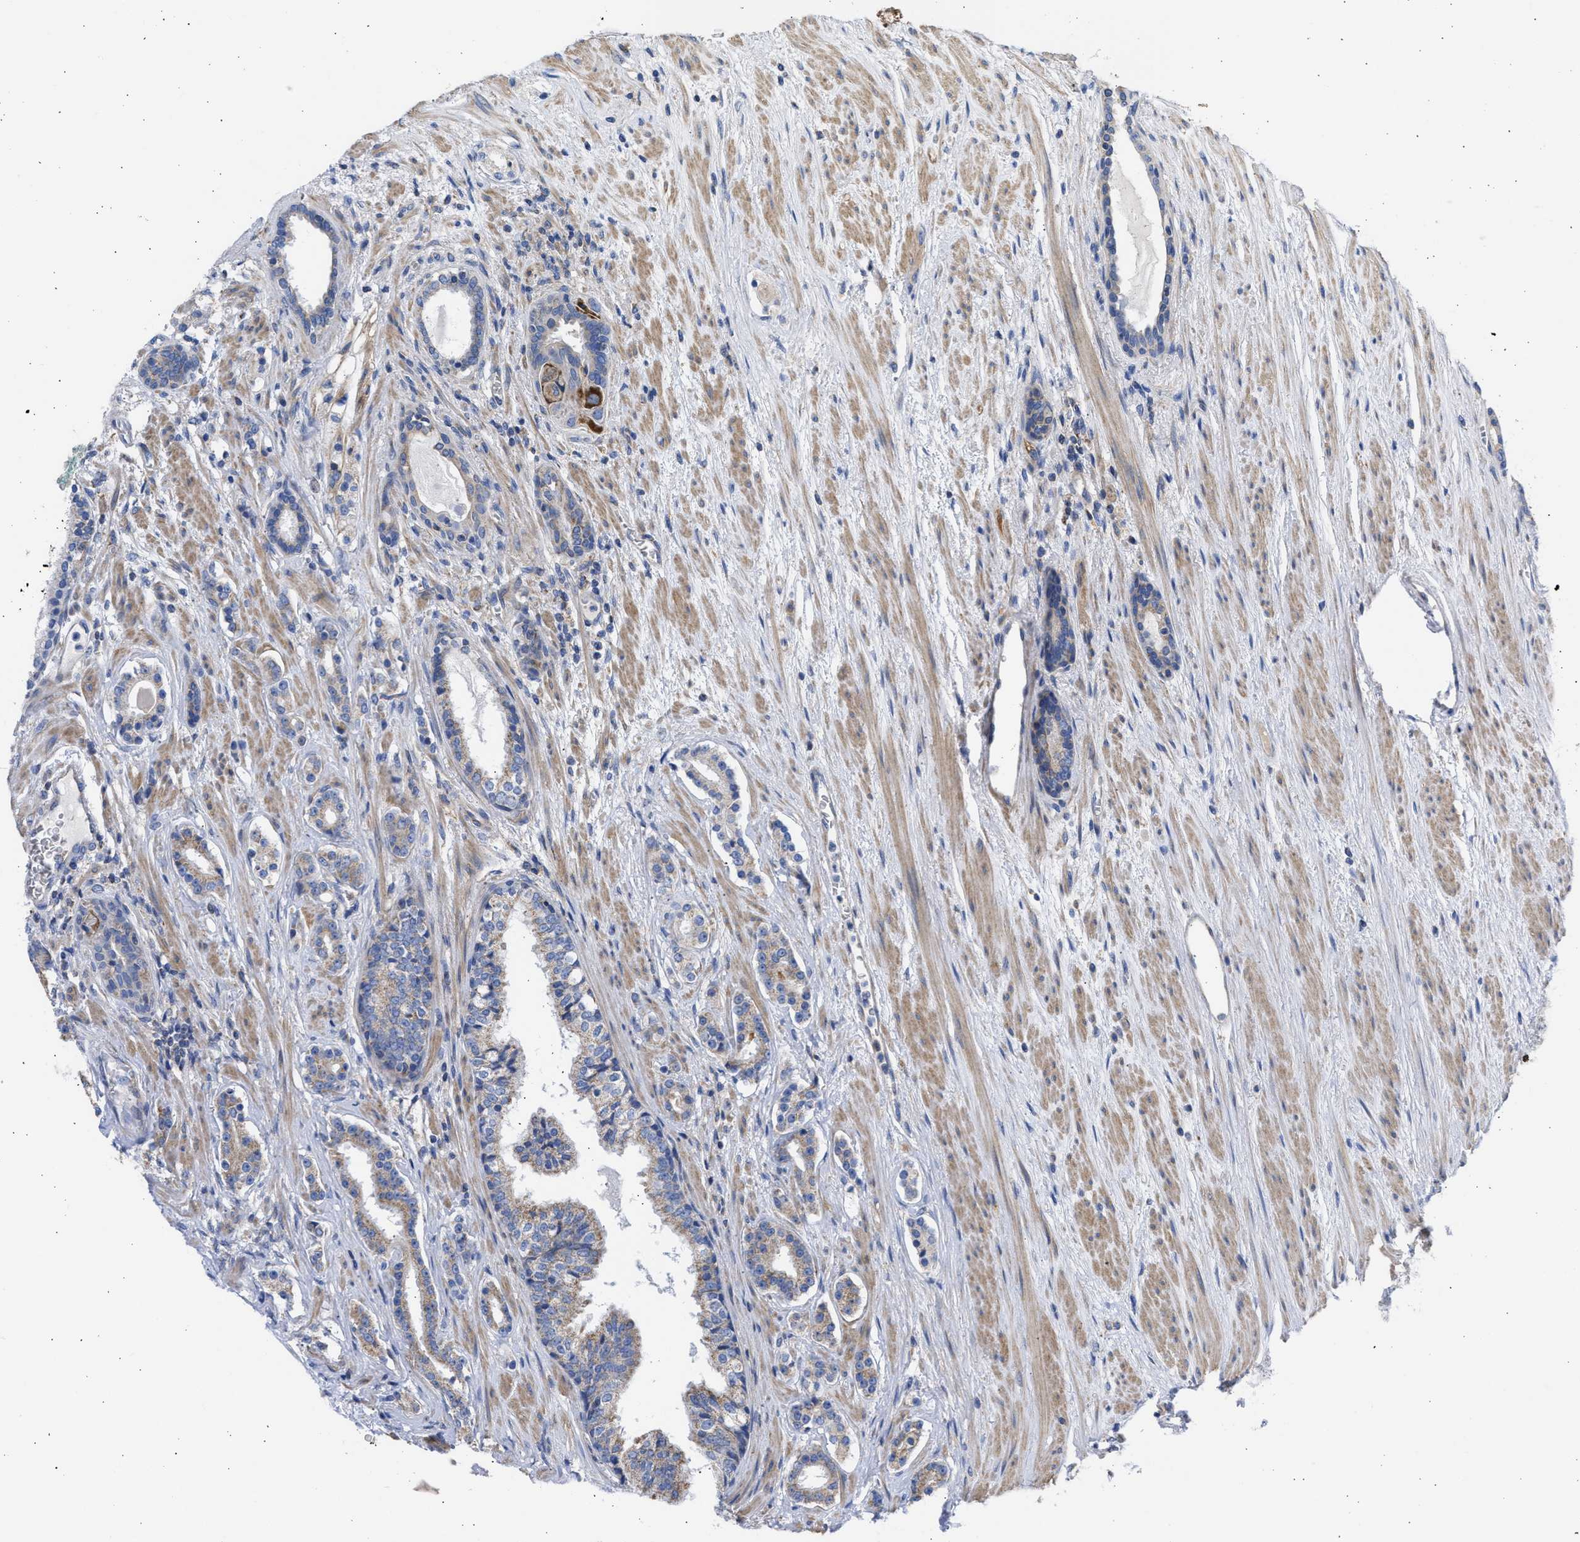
{"staining": {"intensity": "weak", "quantity": ">75%", "location": "cytoplasmic/membranous"}, "tissue": "prostate cancer", "cell_type": "Tumor cells", "image_type": "cancer", "snomed": [{"axis": "morphology", "description": "Adenocarcinoma, High grade"}, {"axis": "topography", "description": "Prostate"}], "caption": "Brown immunohistochemical staining in prostate cancer (high-grade adenocarcinoma) exhibits weak cytoplasmic/membranous positivity in approximately >75% of tumor cells.", "gene": "BTG3", "patient": {"sex": "male", "age": 71}}